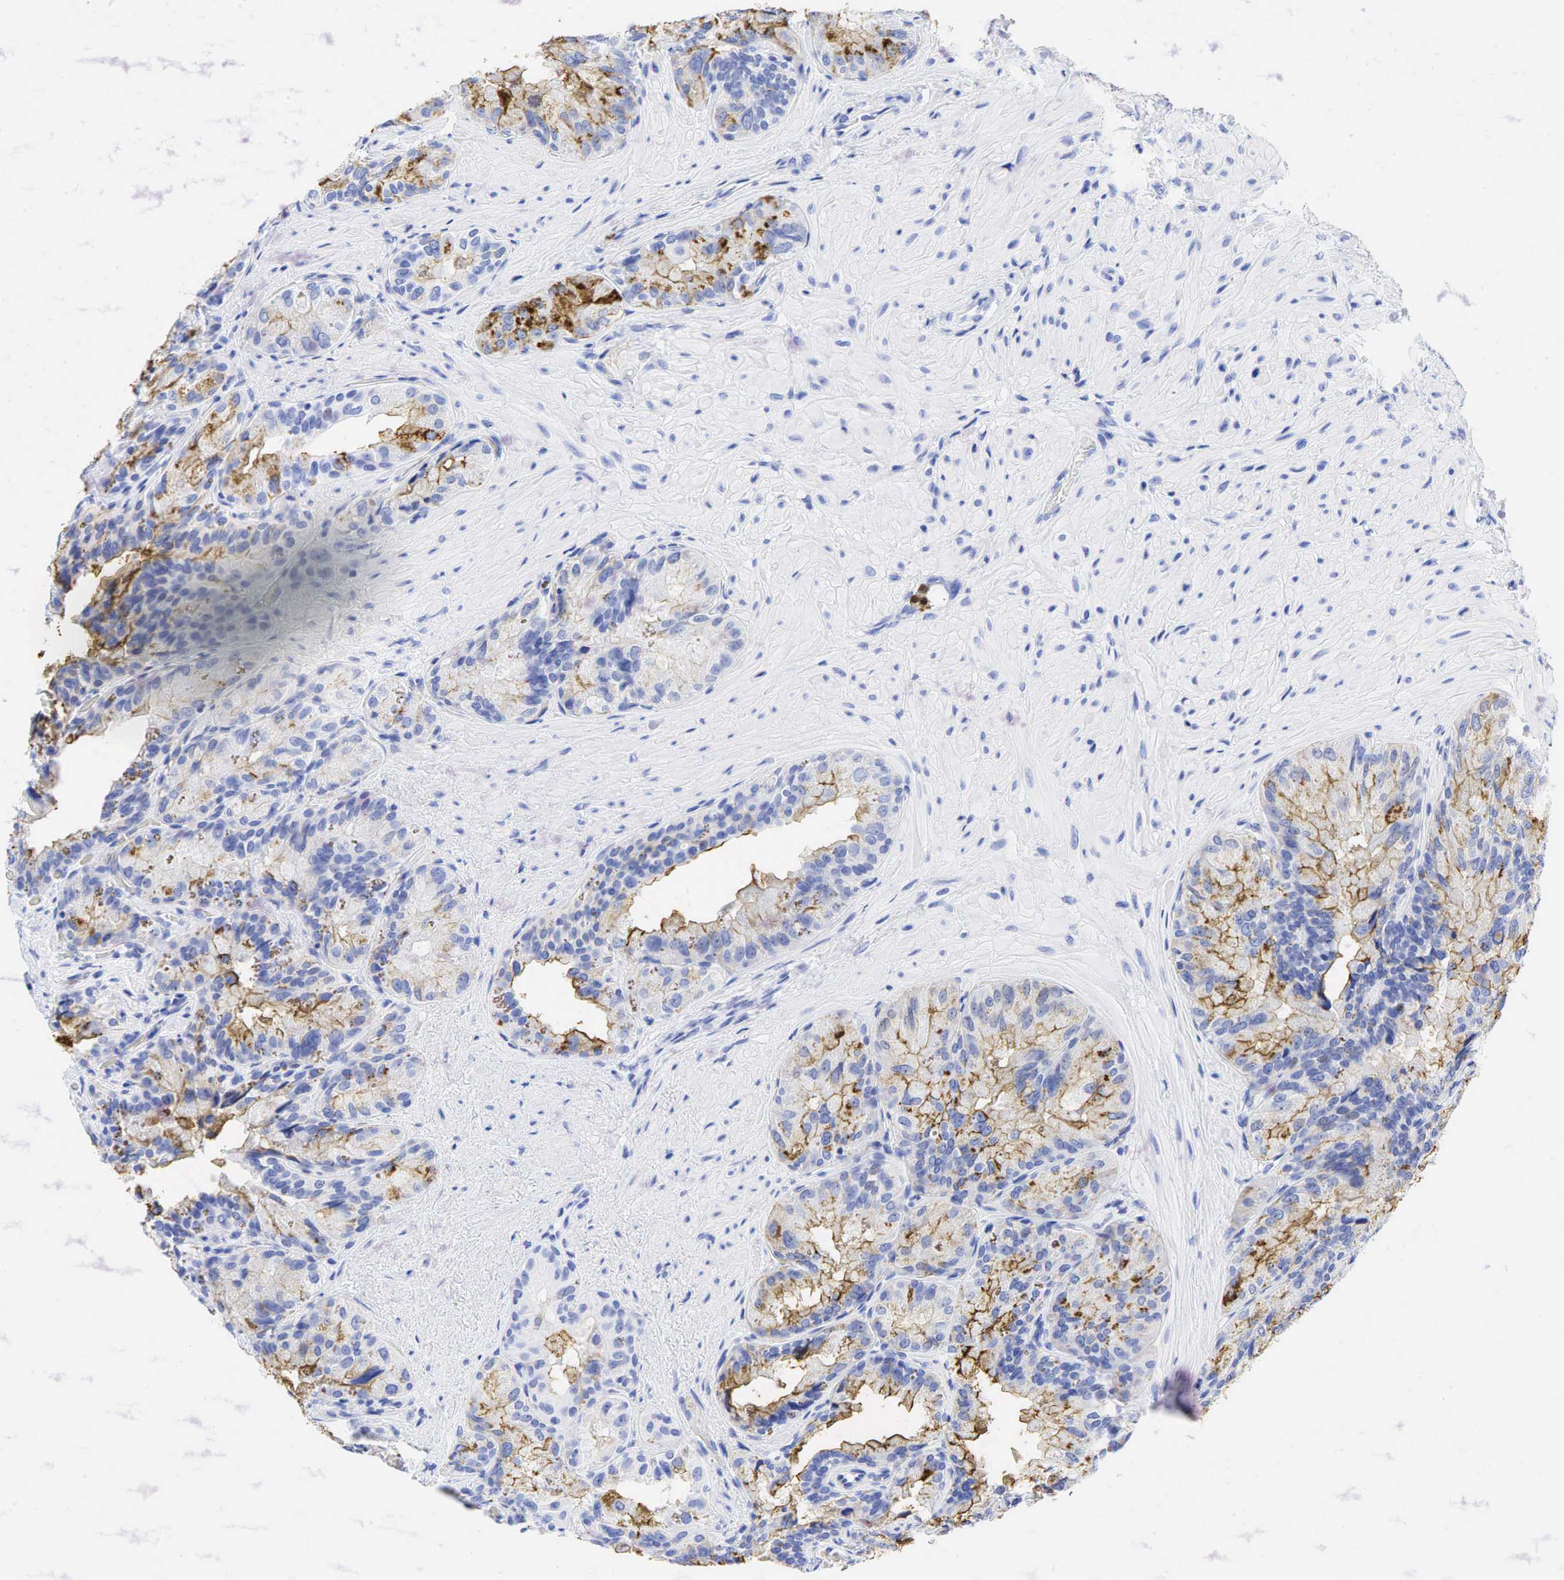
{"staining": {"intensity": "moderate", "quantity": "<25%", "location": "none"}, "tissue": "seminal vesicle", "cell_type": "Glandular cells", "image_type": "normal", "snomed": [{"axis": "morphology", "description": "Normal tissue, NOS"}, {"axis": "topography", "description": "Seminal veicle"}], "caption": "Immunohistochemical staining of normal human seminal vesicle reveals moderate None protein staining in approximately <25% of glandular cells. The staining was performed using DAB, with brown indicating positive protein expression. Nuclei are stained blue with hematoxylin.", "gene": "FUT4", "patient": {"sex": "male", "age": 69}}